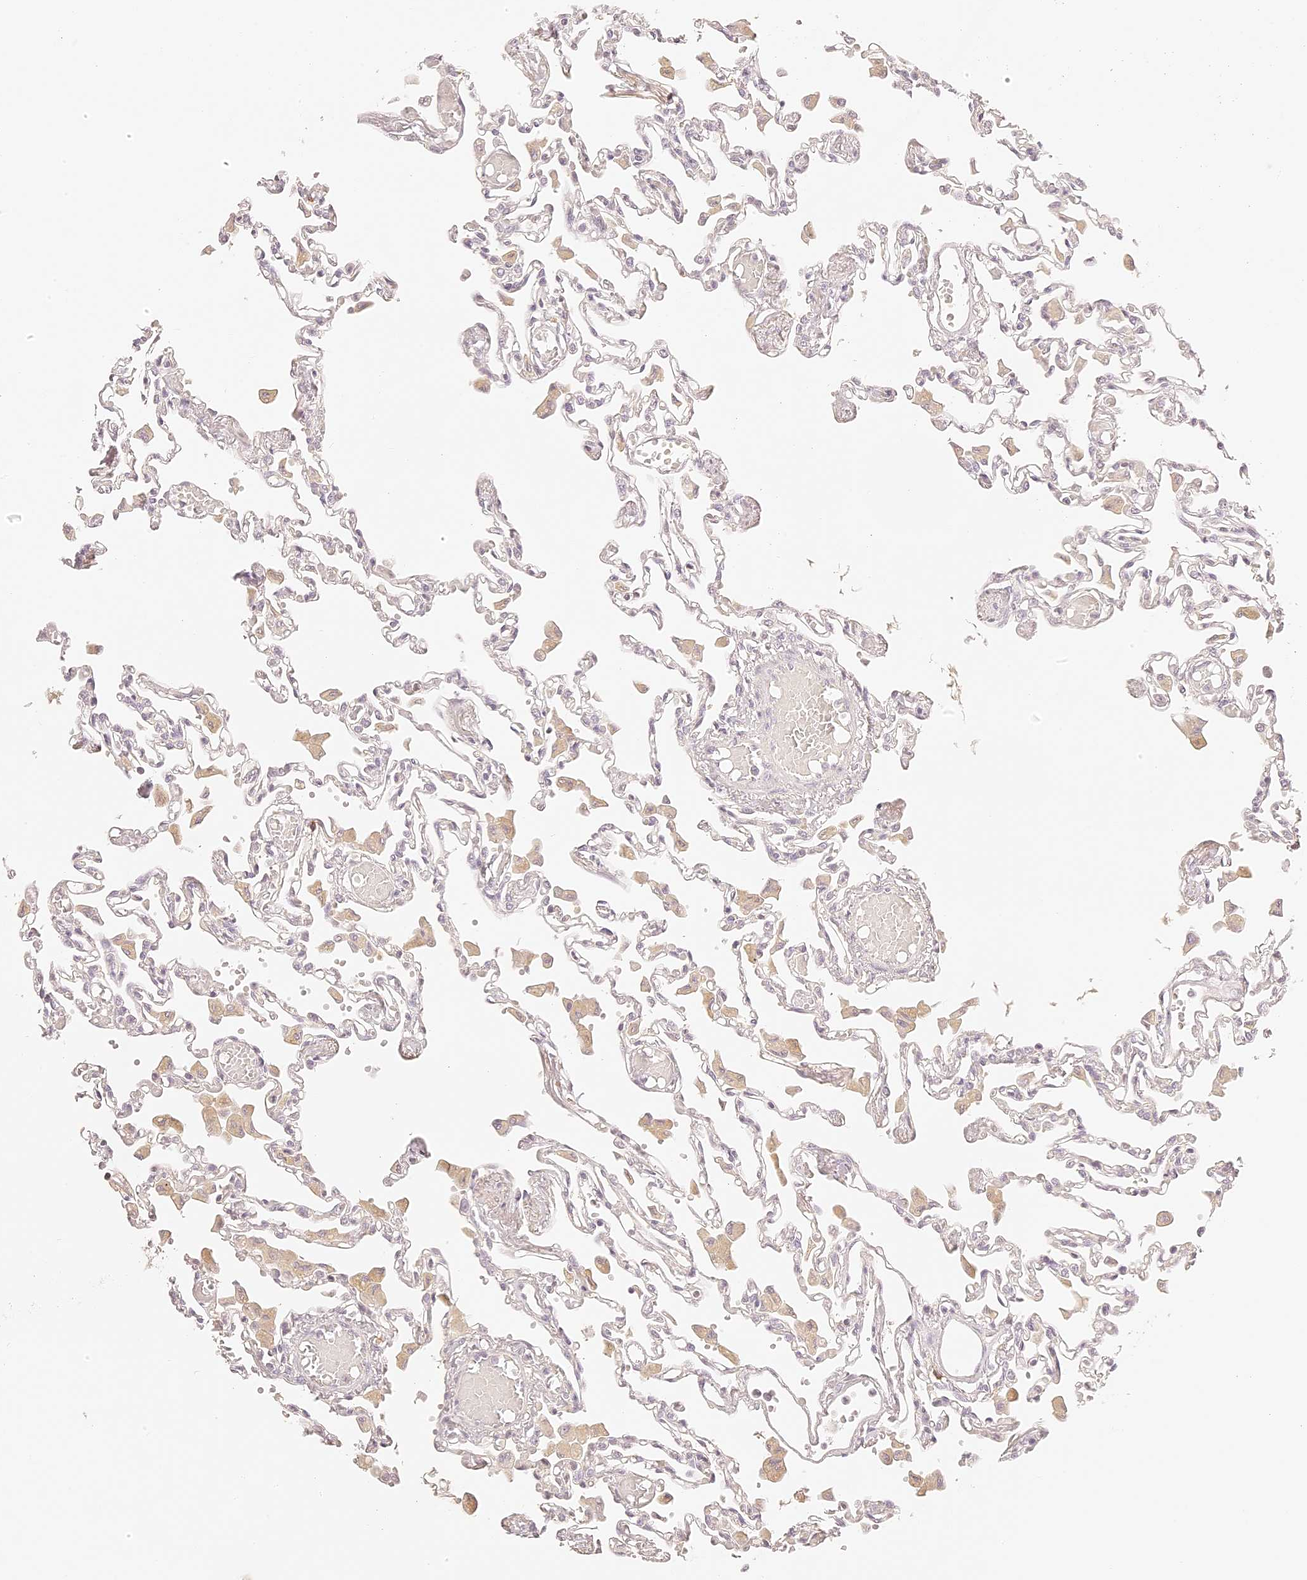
{"staining": {"intensity": "negative", "quantity": "none", "location": "none"}, "tissue": "lung", "cell_type": "Alveolar cells", "image_type": "normal", "snomed": [{"axis": "morphology", "description": "Normal tissue, NOS"}, {"axis": "topography", "description": "Bronchus"}, {"axis": "topography", "description": "Lung"}], "caption": "Protein analysis of normal lung demonstrates no significant staining in alveolar cells.", "gene": "TRIM45", "patient": {"sex": "female", "age": 49}}